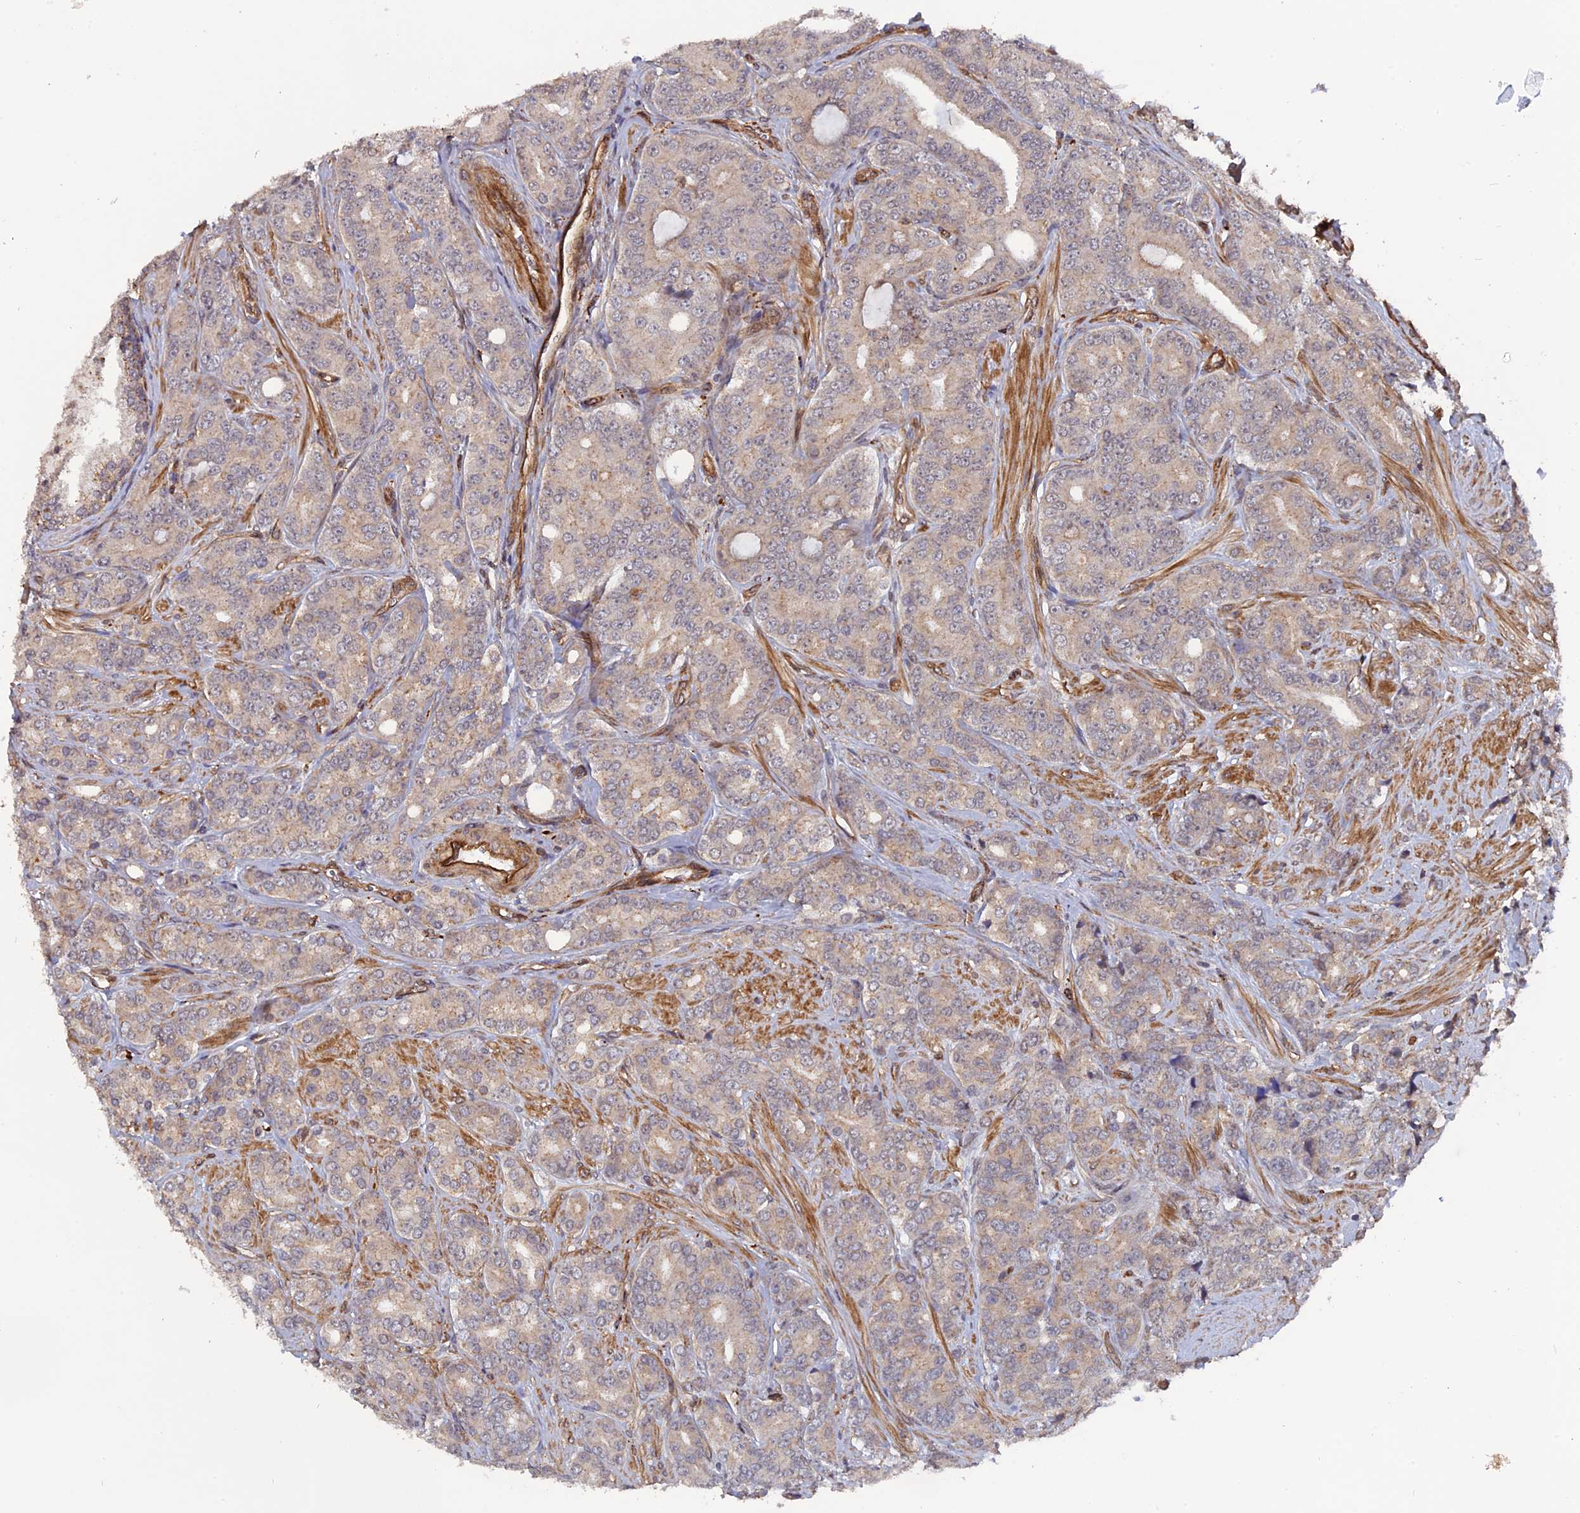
{"staining": {"intensity": "weak", "quantity": "25%-75%", "location": "cytoplasmic/membranous"}, "tissue": "prostate cancer", "cell_type": "Tumor cells", "image_type": "cancer", "snomed": [{"axis": "morphology", "description": "Adenocarcinoma, High grade"}, {"axis": "topography", "description": "Prostate"}], "caption": "Immunohistochemistry histopathology image of neoplastic tissue: prostate cancer stained using IHC exhibits low levels of weak protein expression localized specifically in the cytoplasmic/membranous of tumor cells, appearing as a cytoplasmic/membranous brown color.", "gene": "NOSIP", "patient": {"sex": "male", "age": 62}}